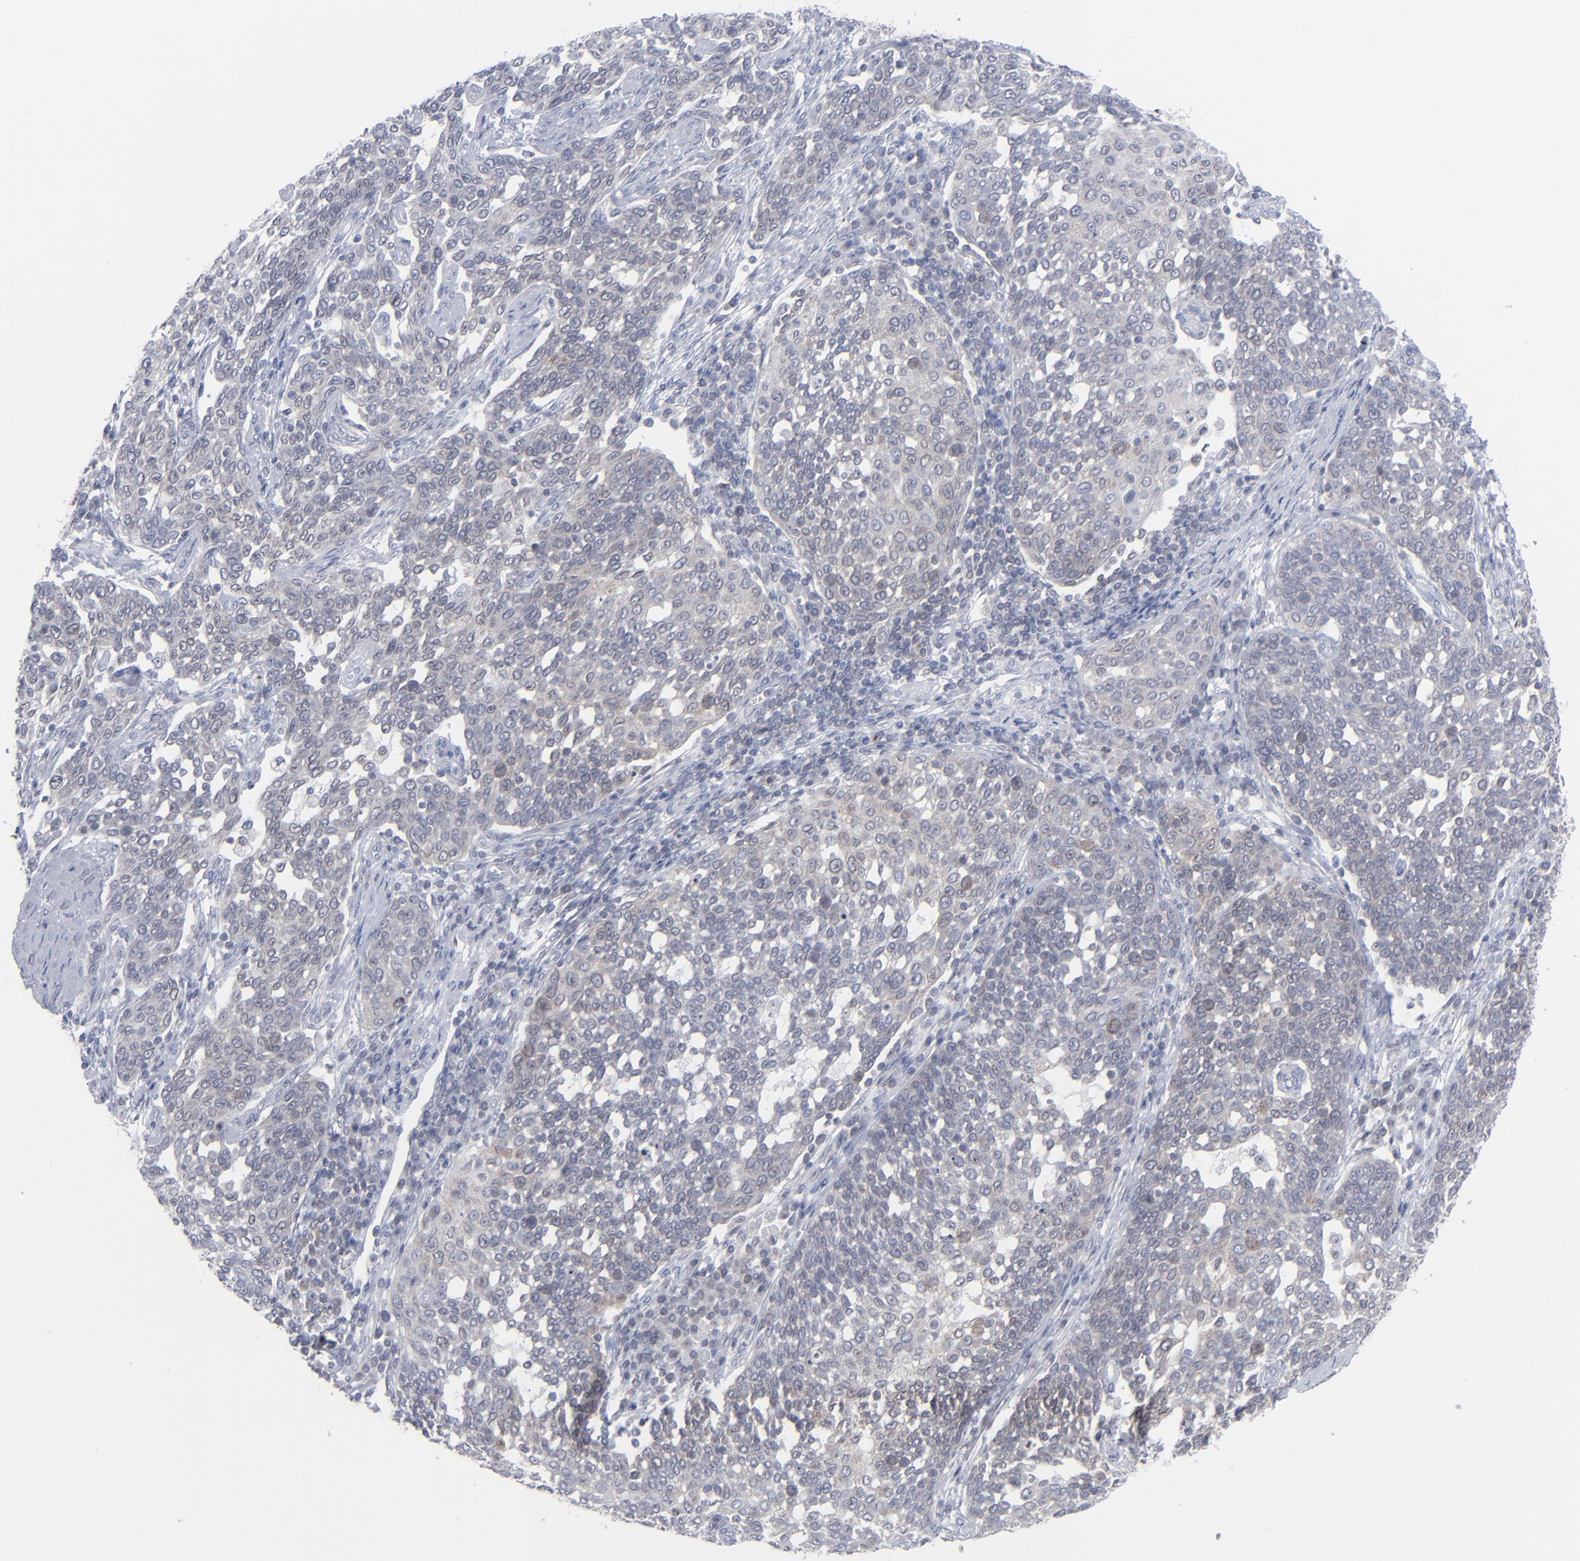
{"staining": {"intensity": "negative", "quantity": "none", "location": "none"}, "tissue": "cervical cancer", "cell_type": "Tumor cells", "image_type": "cancer", "snomed": [{"axis": "morphology", "description": "Squamous cell carcinoma, NOS"}, {"axis": "topography", "description": "Cervix"}], "caption": "Immunohistochemistry of human cervical squamous cell carcinoma demonstrates no positivity in tumor cells.", "gene": "NUP88", "patient": {"sex": "female", "age": 34}}